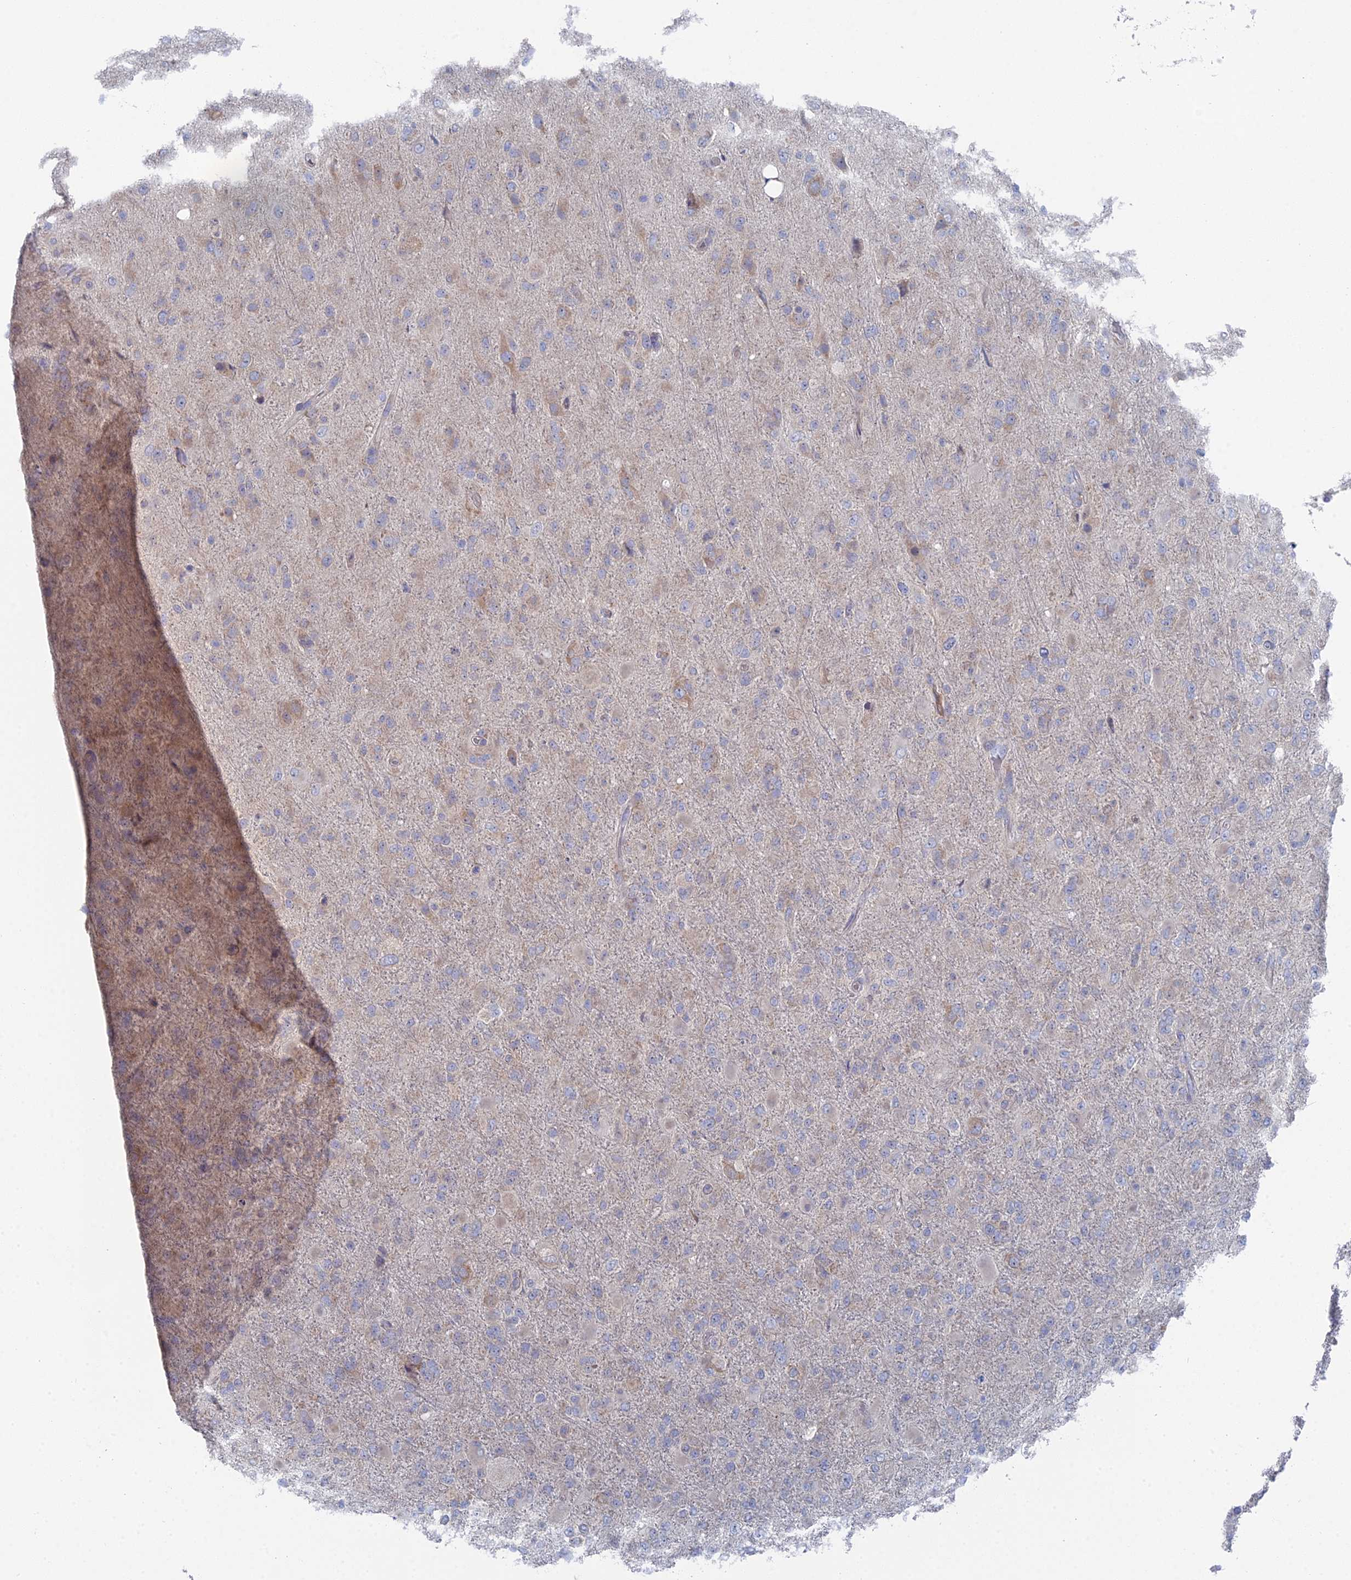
{"staining": {"intensity": "weak", "quantity": "25%-75%", "location": "cytoplasmic/membranous"}, "tissue": "glioma", "cell_type": "Tumor cells", "image_type": "cancer", "snomed": [{"axis": "morphology", "description": "Glioma, malignant, Low grade"}, {"axis": "topography", "description": "Brain"}], "caption": "The immunohistochemical stain labels weak cytoplasmic/membranous staining in tumor cells of low-grade glioma (malignant) tissue.", "gene": "CCDC149", "patient": {"sex": "male", "age": 65}}